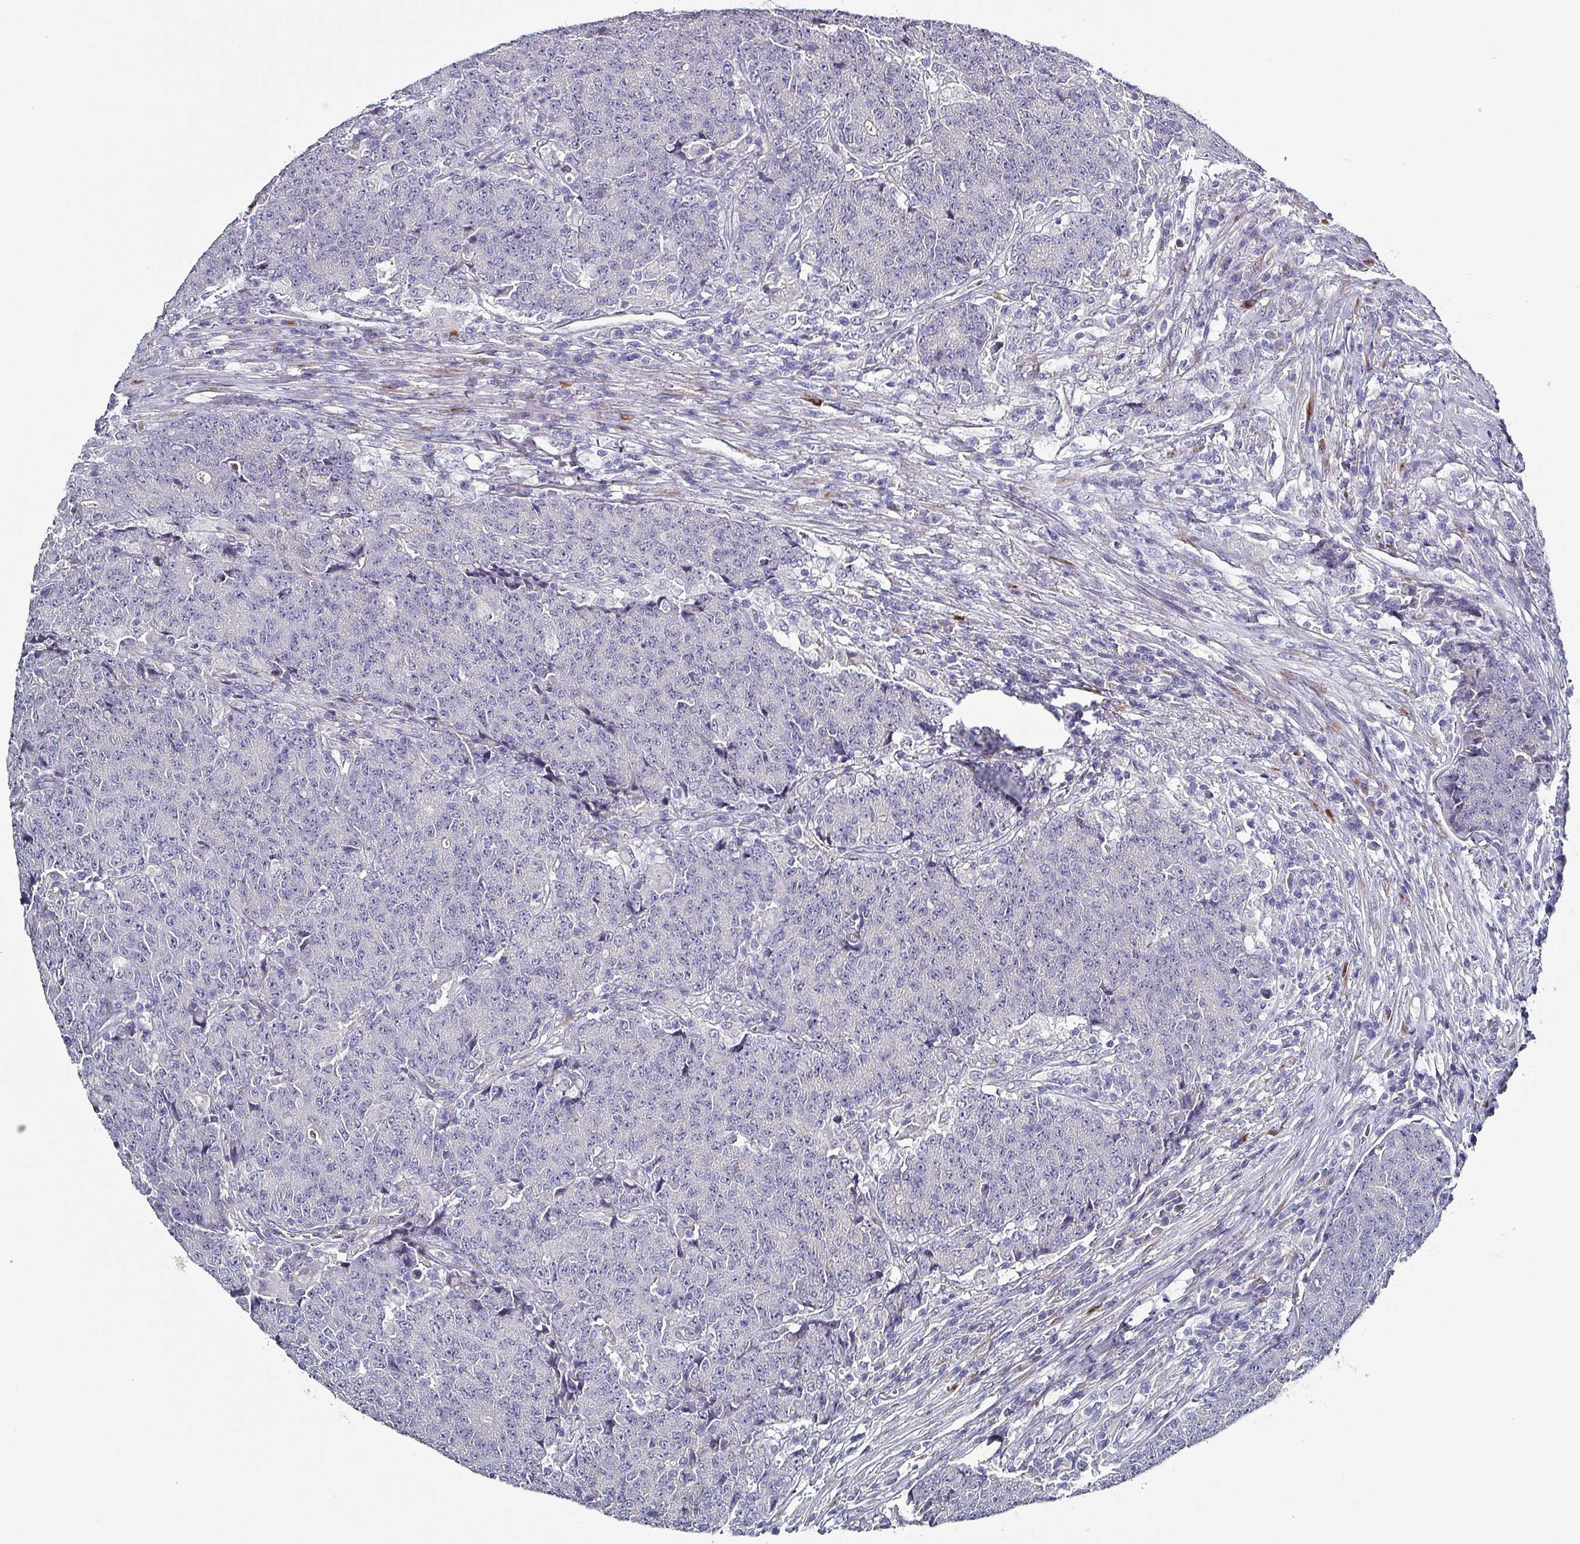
{"staining": {"intensity": "negative", "quantity": "none", "location": "none"}, "tissue": "colorectal cancer", "cell_type": "Tumor cells", "image_type": "cancer", "snomed": [{"axis": "morphology", "description": "Adenocarcinoma, NOS"}, {"axis": "topography", "description": "Colon"}], "caption": "There is no significant expression in tumor cells of adenocarcinoma (colorectal).", "gene": "DRD5", "patient": {"sex": "female", "age": 75}}